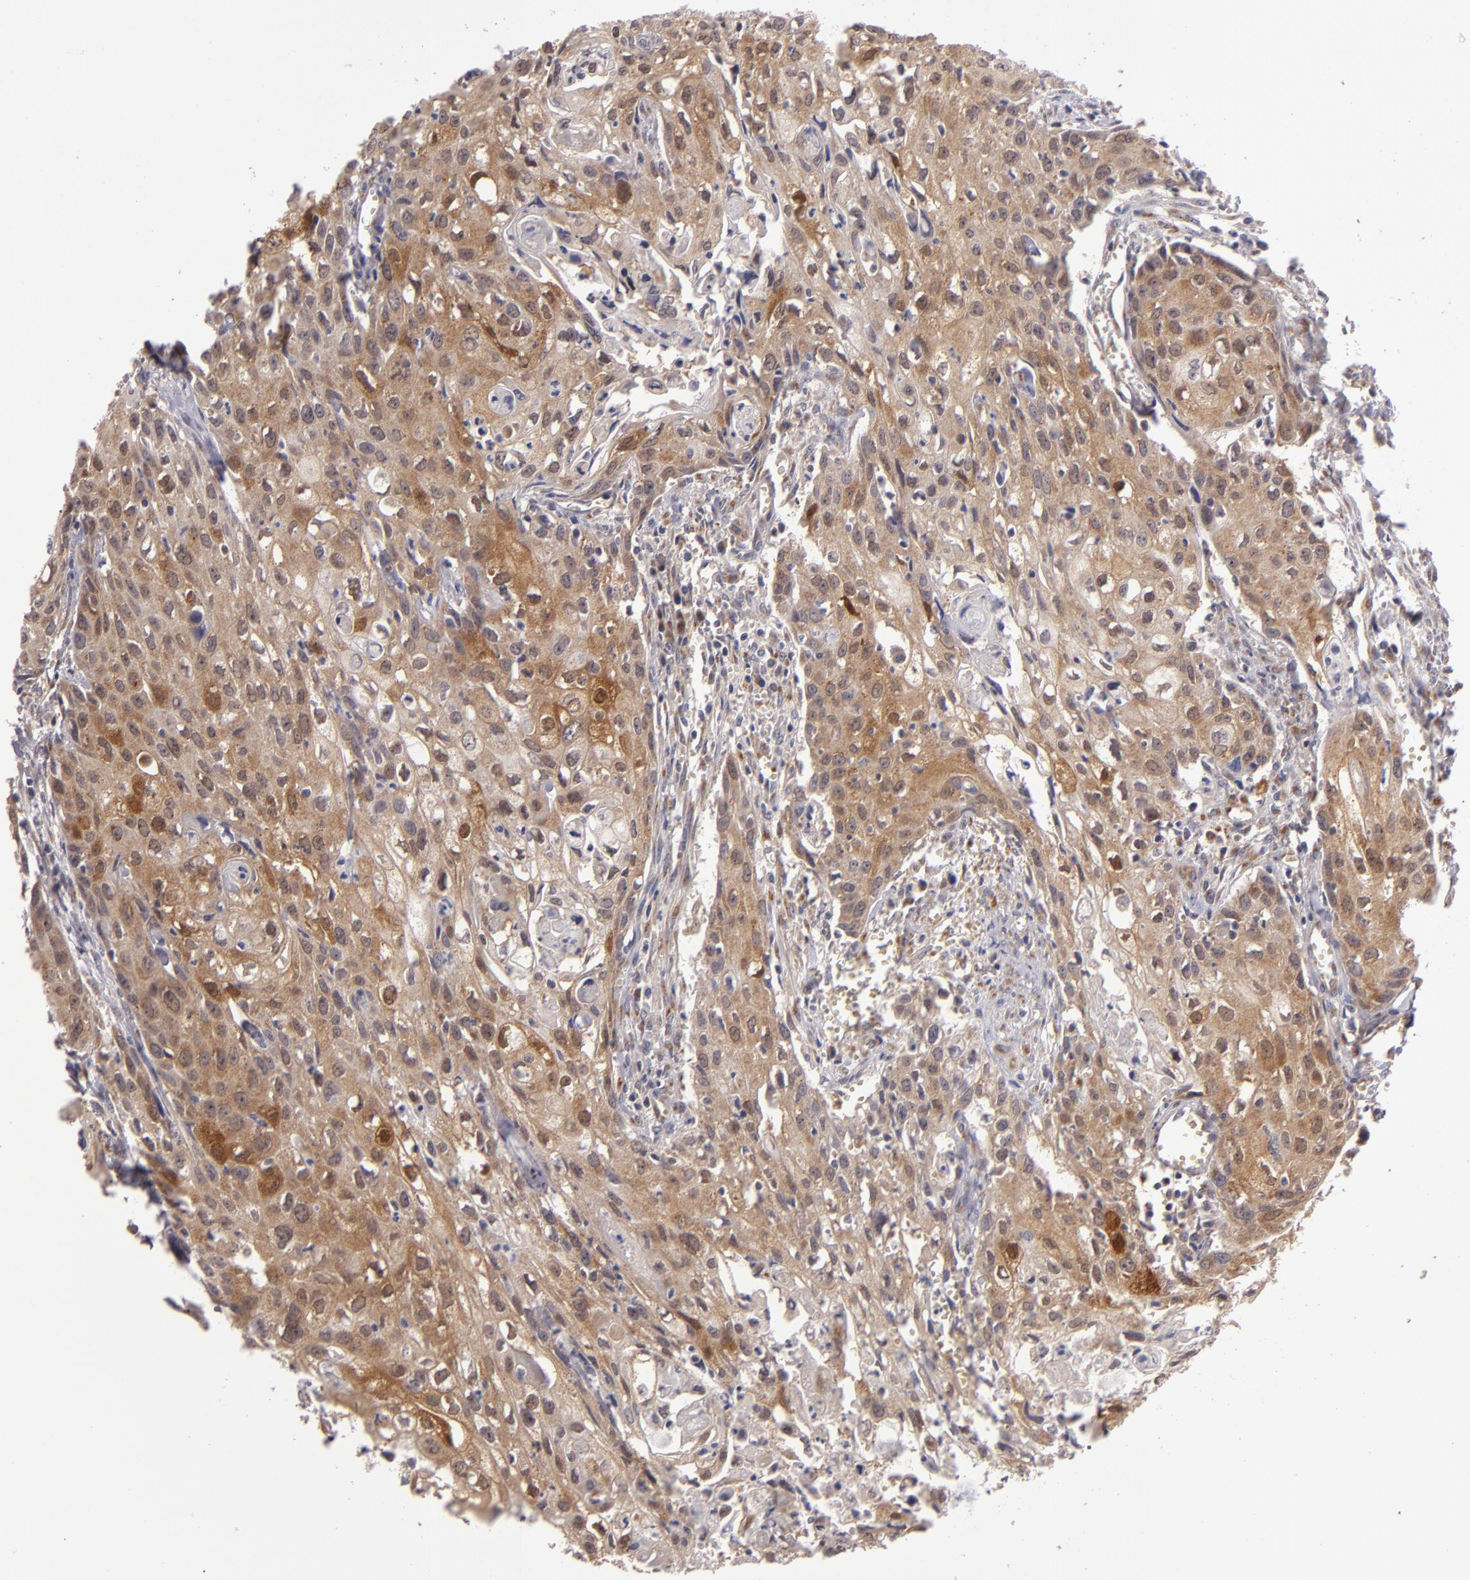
{"staining": {"intensity": "moderate", "quantity": ">75%", "location": "cytoplasmic/membranous"}, "tissue": "urothelial cancer", "cell_type": "Tumor cells", "image_type": "cancer", "snomed": [{"axis": "morphology", "description": "Urothelial carcinoma, High grade"}, {"axis": "topography", "description": "Urinary bladder"}], "caption": "The micrograph shows staining of urothelial cancer, revealing moderate cytoplasmic/membranous protein positivity (brown color) within tumor cells.", "gene": "SH2D4A", "patient": {"sex": "male", "age": 54}}